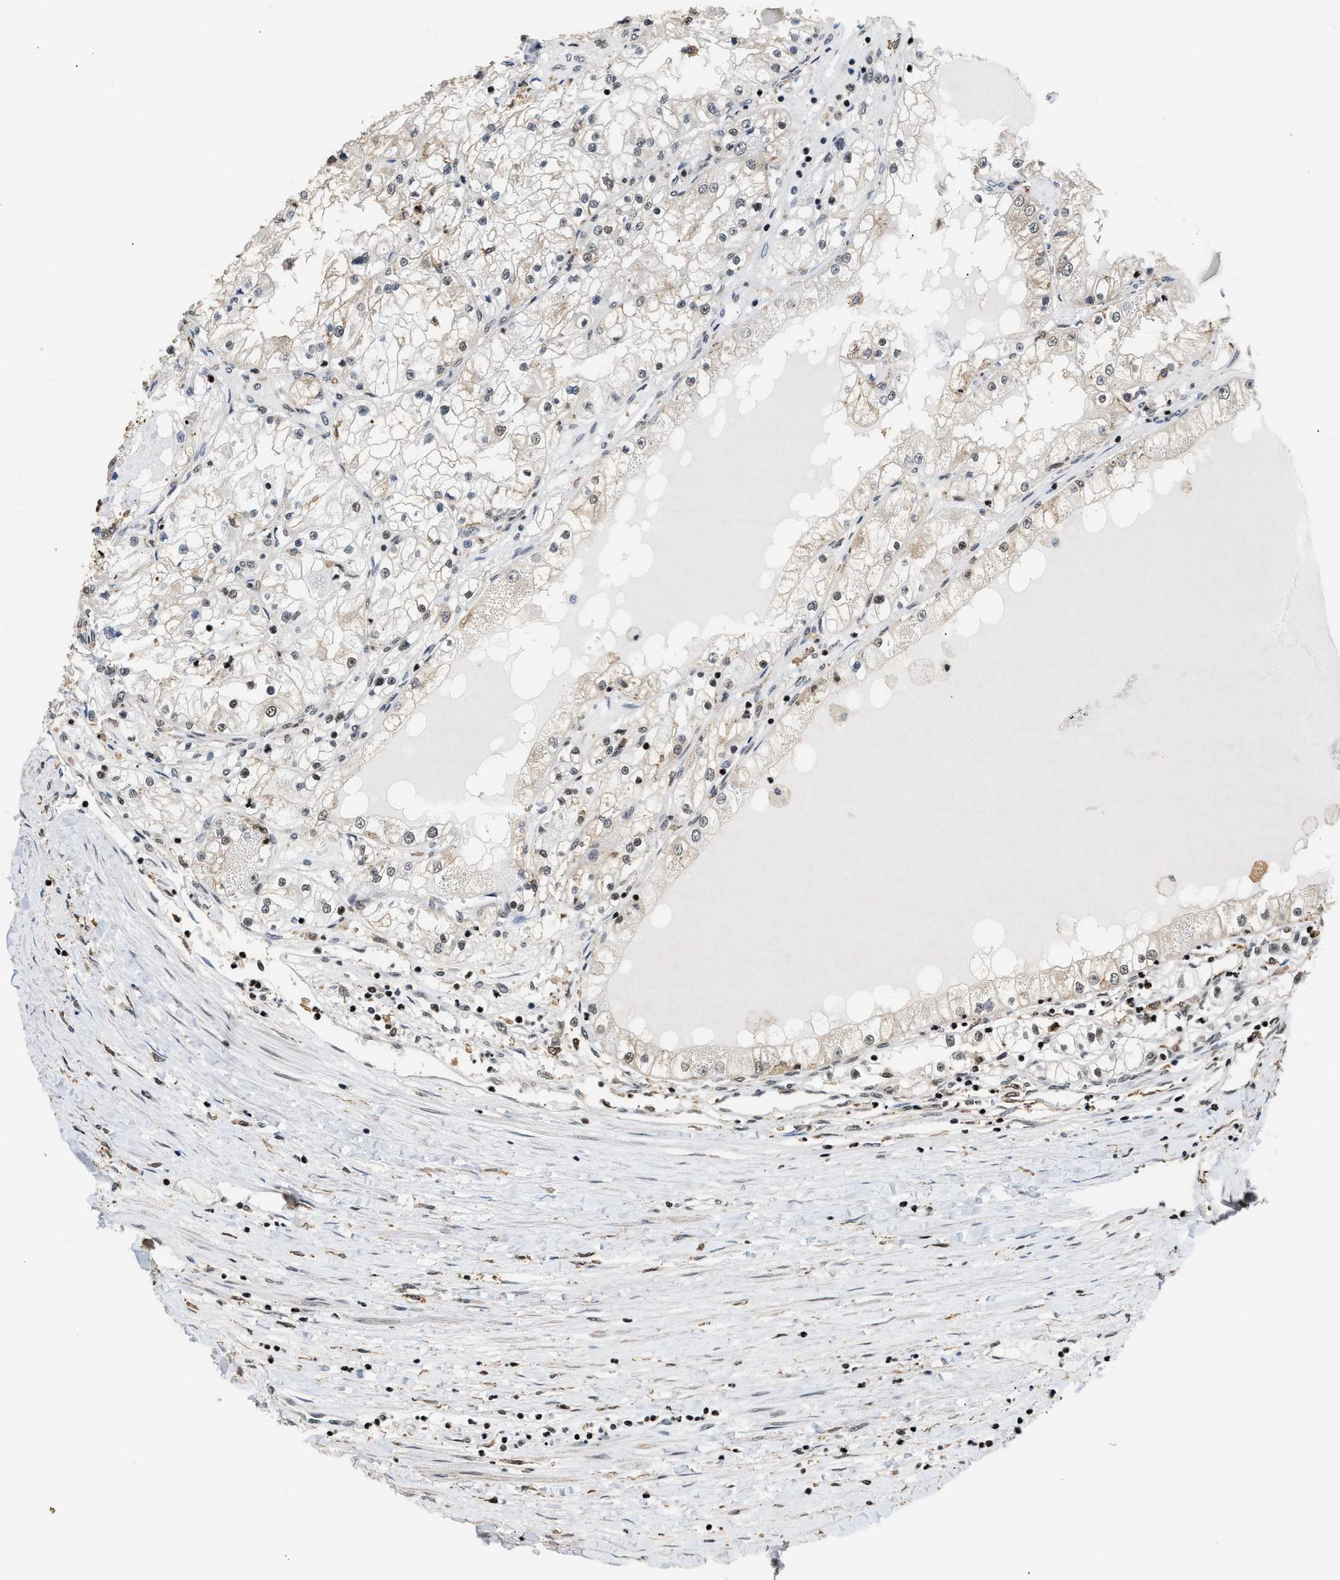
{"staining": {"intensity": "weak", "quantity": "<25%", "location": "nuclear"}, "tissue": "renal cancer", "cell_type": "Tumor cells", "image_type": "cancer", "snomed": [{"axis": "morphology", "description": "Adenocarcinoma, NOS"}, {"axis": "topography", "description": "Kidney"}], "caption": "Tumor cells show no significant staining in renal adenocarcinoma. (Brightfield microscopy of DAB IHC at high magnification).", "gene": "RAD21", "patient": {"sex": "male", "age": 68}}